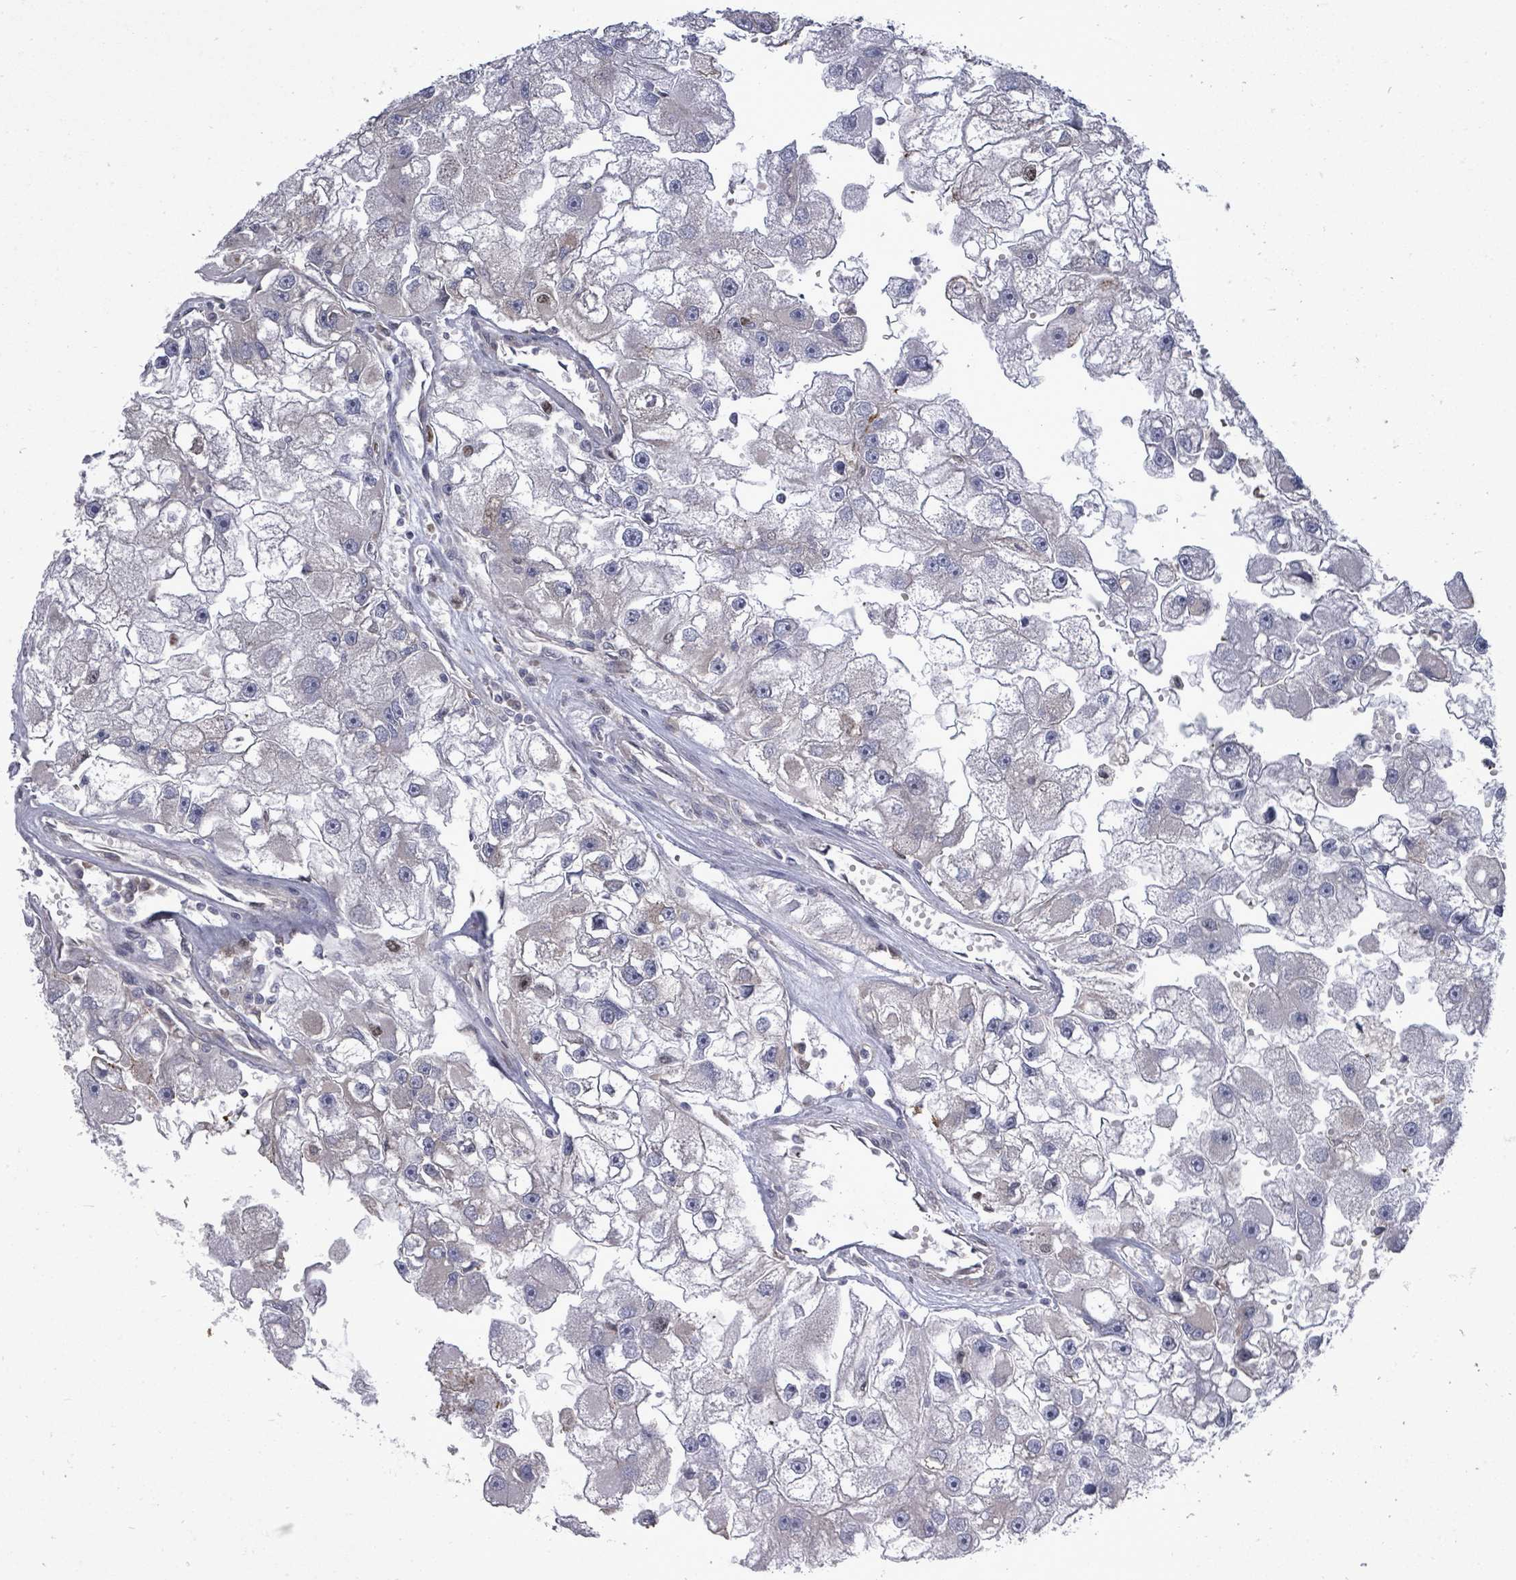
{"staining": {"intensity": "negative", "quantity": "none", "location": "none"}, "tissue": "renal cancer", "cell_type": "Tumor cells", "image_type": "cancer", "snomed": [{"axis": "morphology", "description": "Adenocarcinoma, NOS"}, {"axis": "topography", "description": "Kidney"}], "caption": "DAB immunohistochemical staining of human renal cancer demonstrates no significant expression in tumor cells. The staining was performed using DAB to visualize the protein expression in brown, while the nuclei were stained in blue with hematoxylin (Magnification: 20x).", "gene": "PAPSS1", "patient": {"sex": "male", "age": 63}}